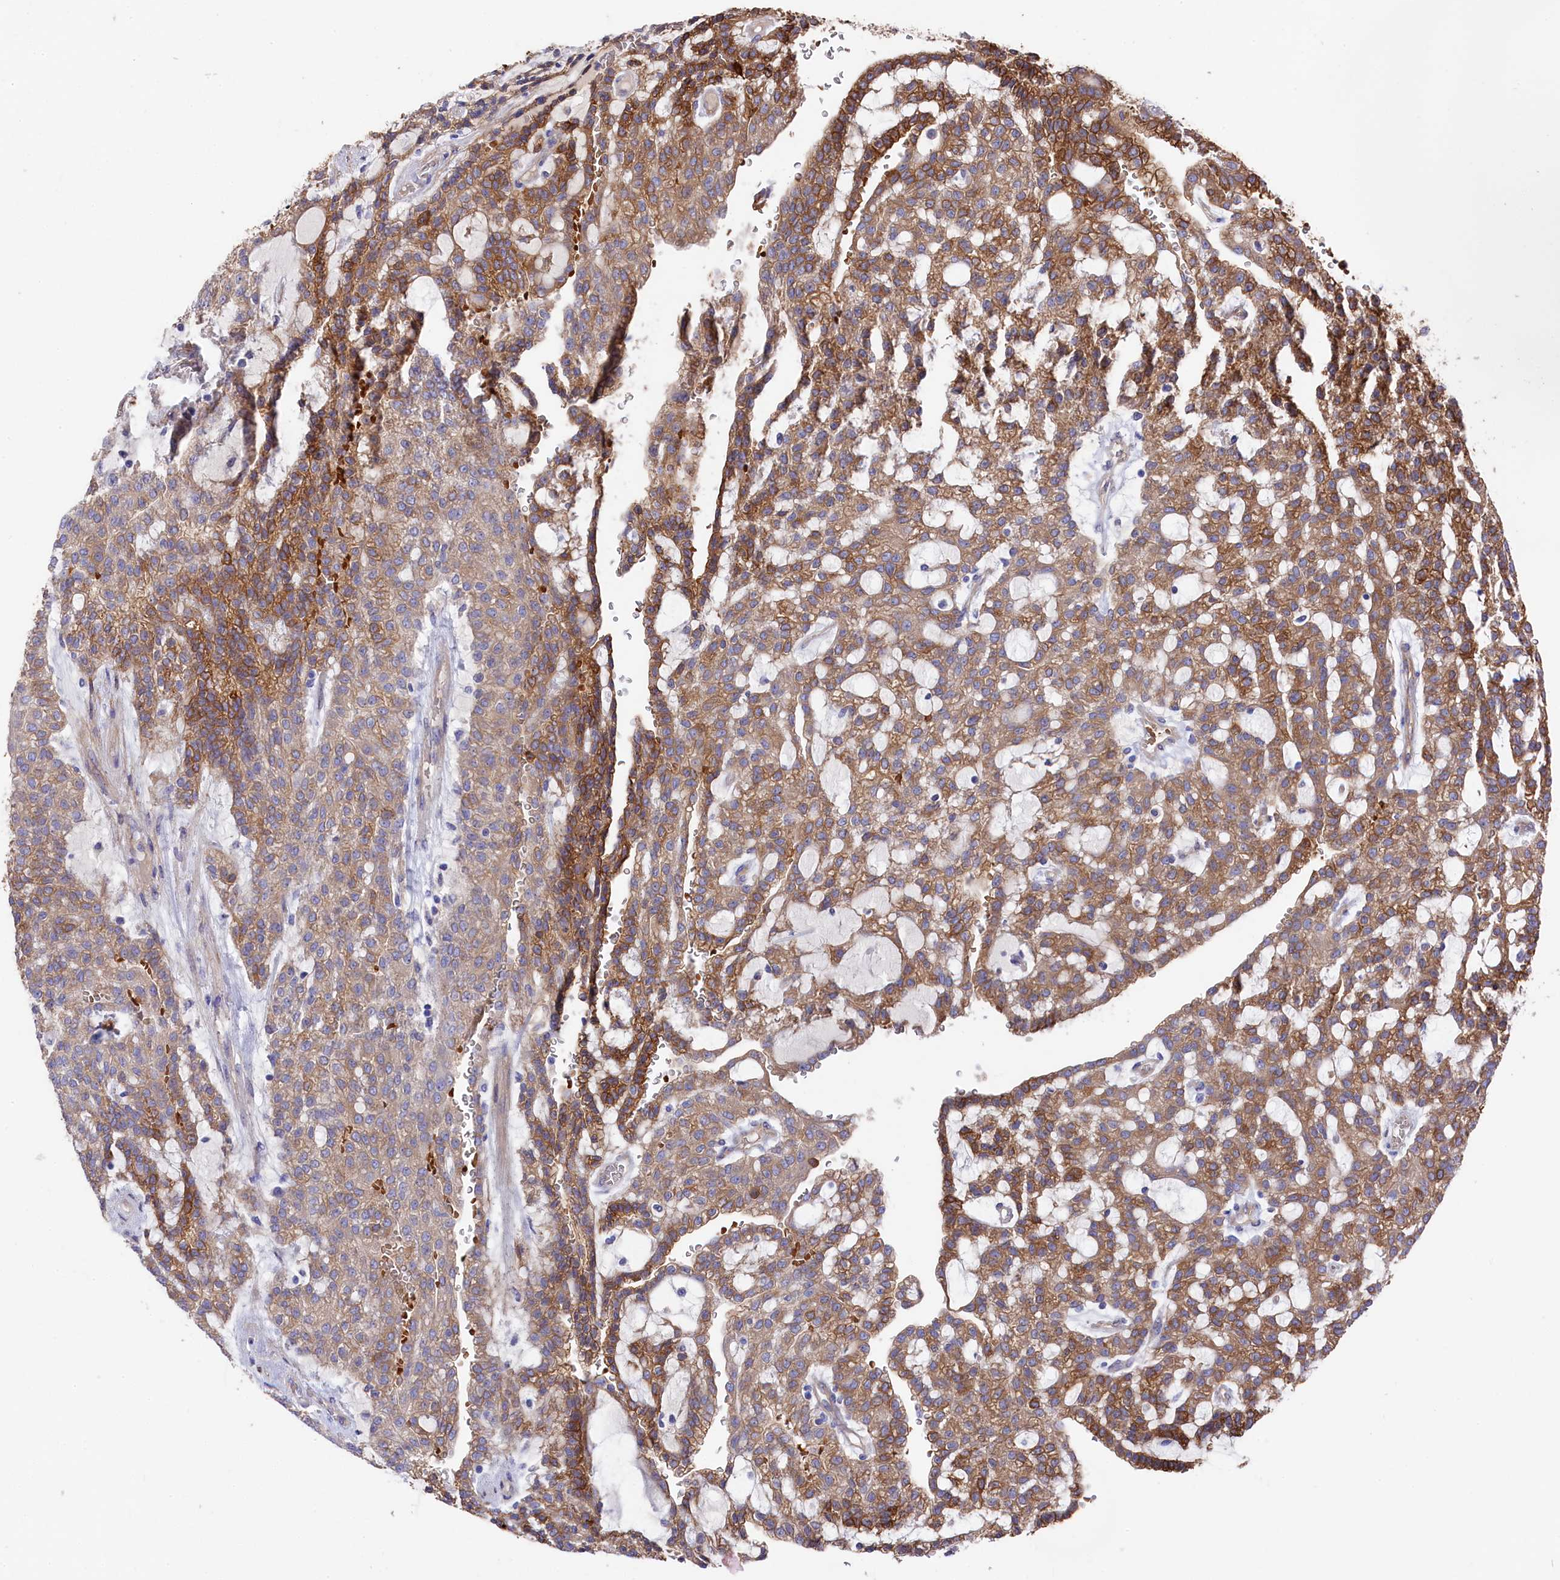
{"staining": {"intensity": "moderate", "quantity": ">75%", "location": "cytoplasmic/membranous"}, "tissue": "renal cancer", "cell_type": "Tumor cells", "image_type": "cancer", "snomed": [{"axis": "morphology", "description": "Adenocarcinoma, NOS"}, {"axis": "topography", "description": "Kidney"}], "caption": "The immunohistochemical stain highlights moderate cytoplasmic/membranous expression in tumor cells of renal cancer tissue. Ihc stains the protein in brown and the nuclei are stained blue.", "gene": "LHFPL4", "patient": {"sex": "male", "age": 63}}